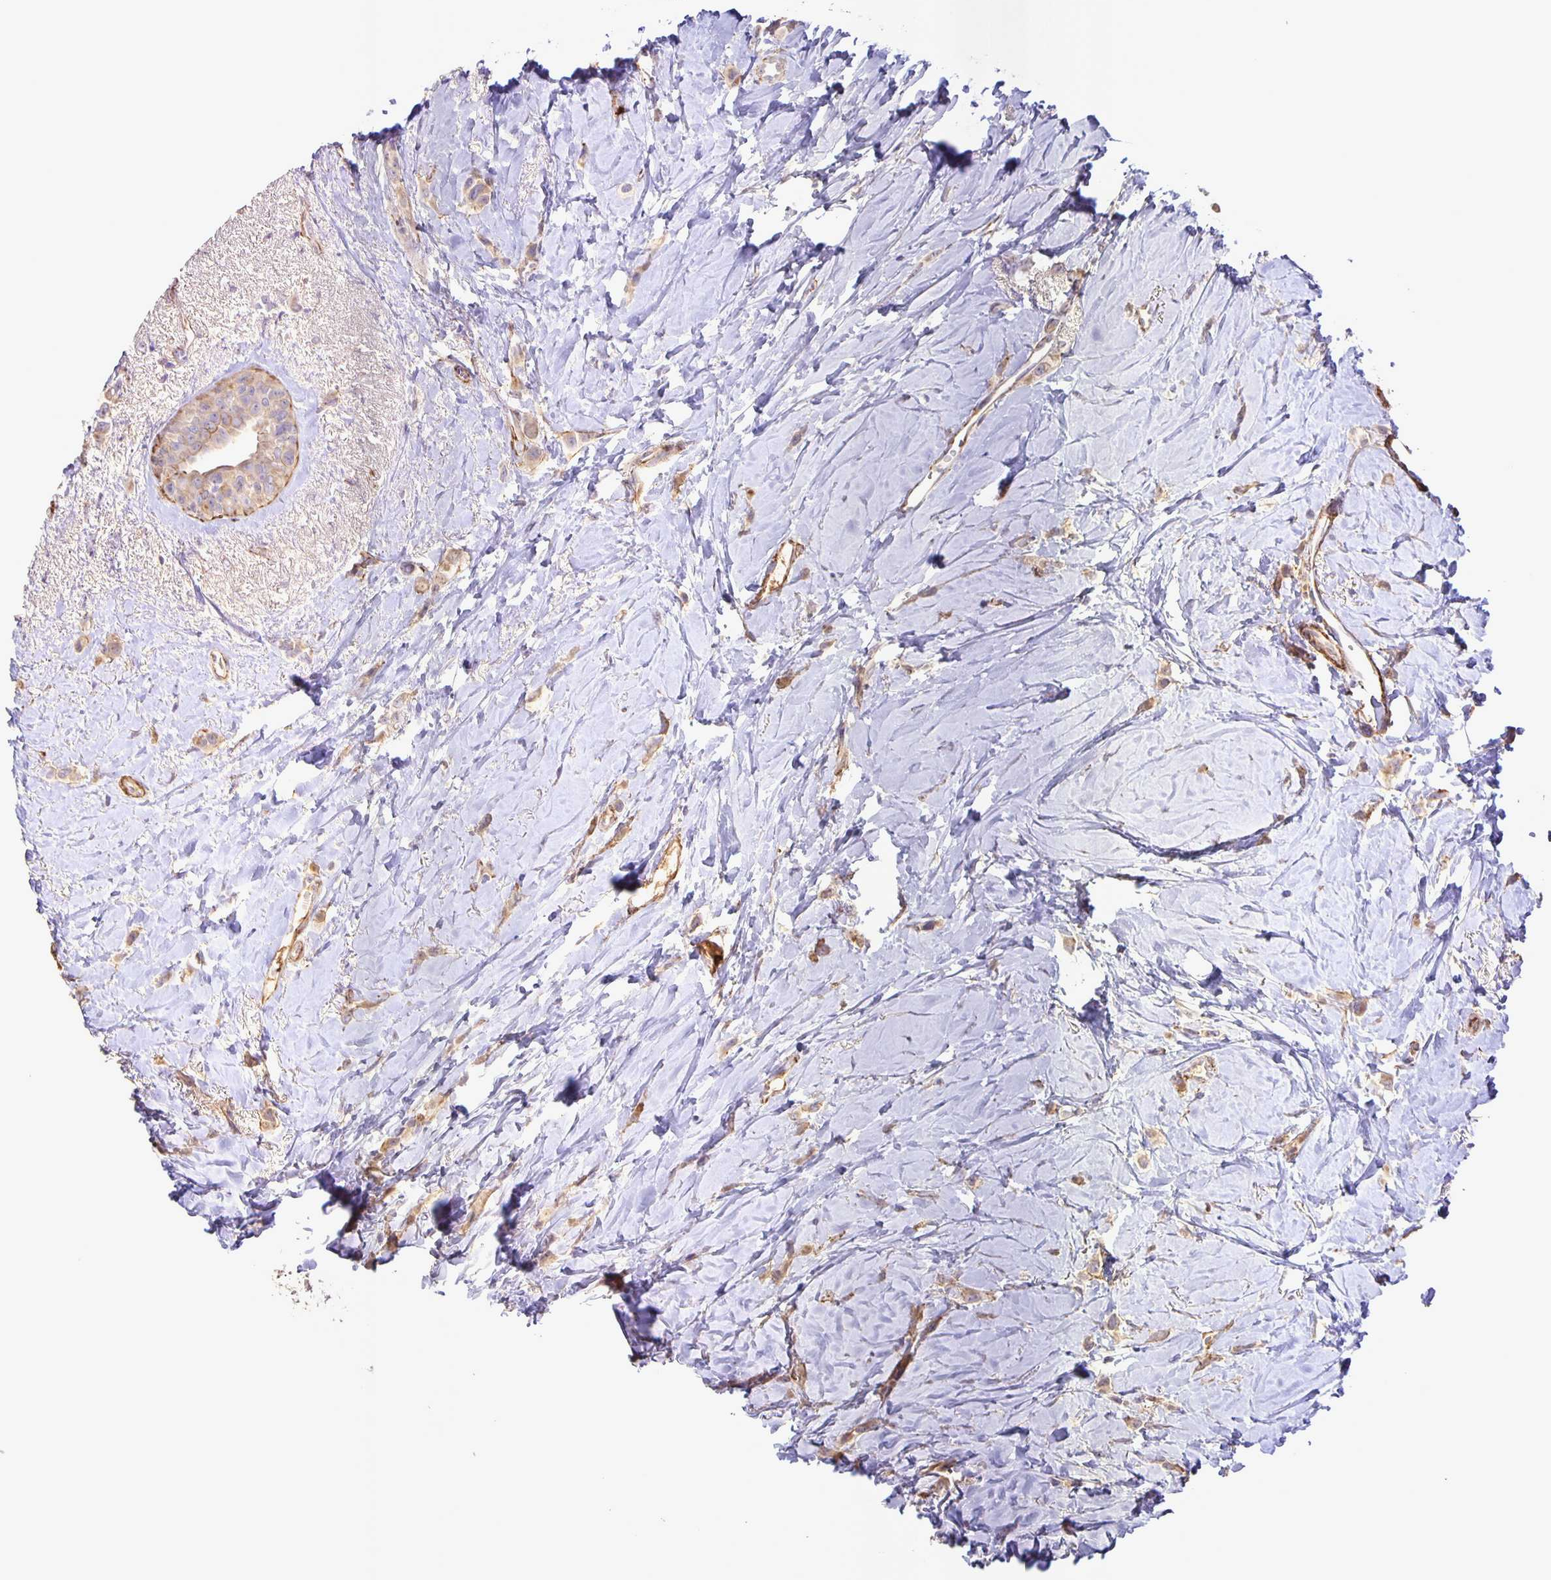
{"staining": {"intensity": "weak", "quantity": ">75%", "location": "cytoplasmic/membranous"}, "tissue": "breast cancer", "cell_type": "Tumor cells", "image_type": "cancer", "snomed": [{"axis": "morphology", "description": "Lobular carcinoma"}, {"axis": "topography", "description": "Breast"}], "caption": "Immunohistochemistry (IHC) staining of breast lobular carcinoma, which reveals low levels of weak cytoplasmic/membranous positivity in about >75% of tumor cells indicating weak cytoplasmic/membranous protein positivity. The staining was performed using DAB (3,3'-diaminobenzidine) (brown) for protein detection and nuclei were counterstained in hematoxylin (blue).", "gene": "SRCIN1", "patient": {"sex": "female", "age": 66}}